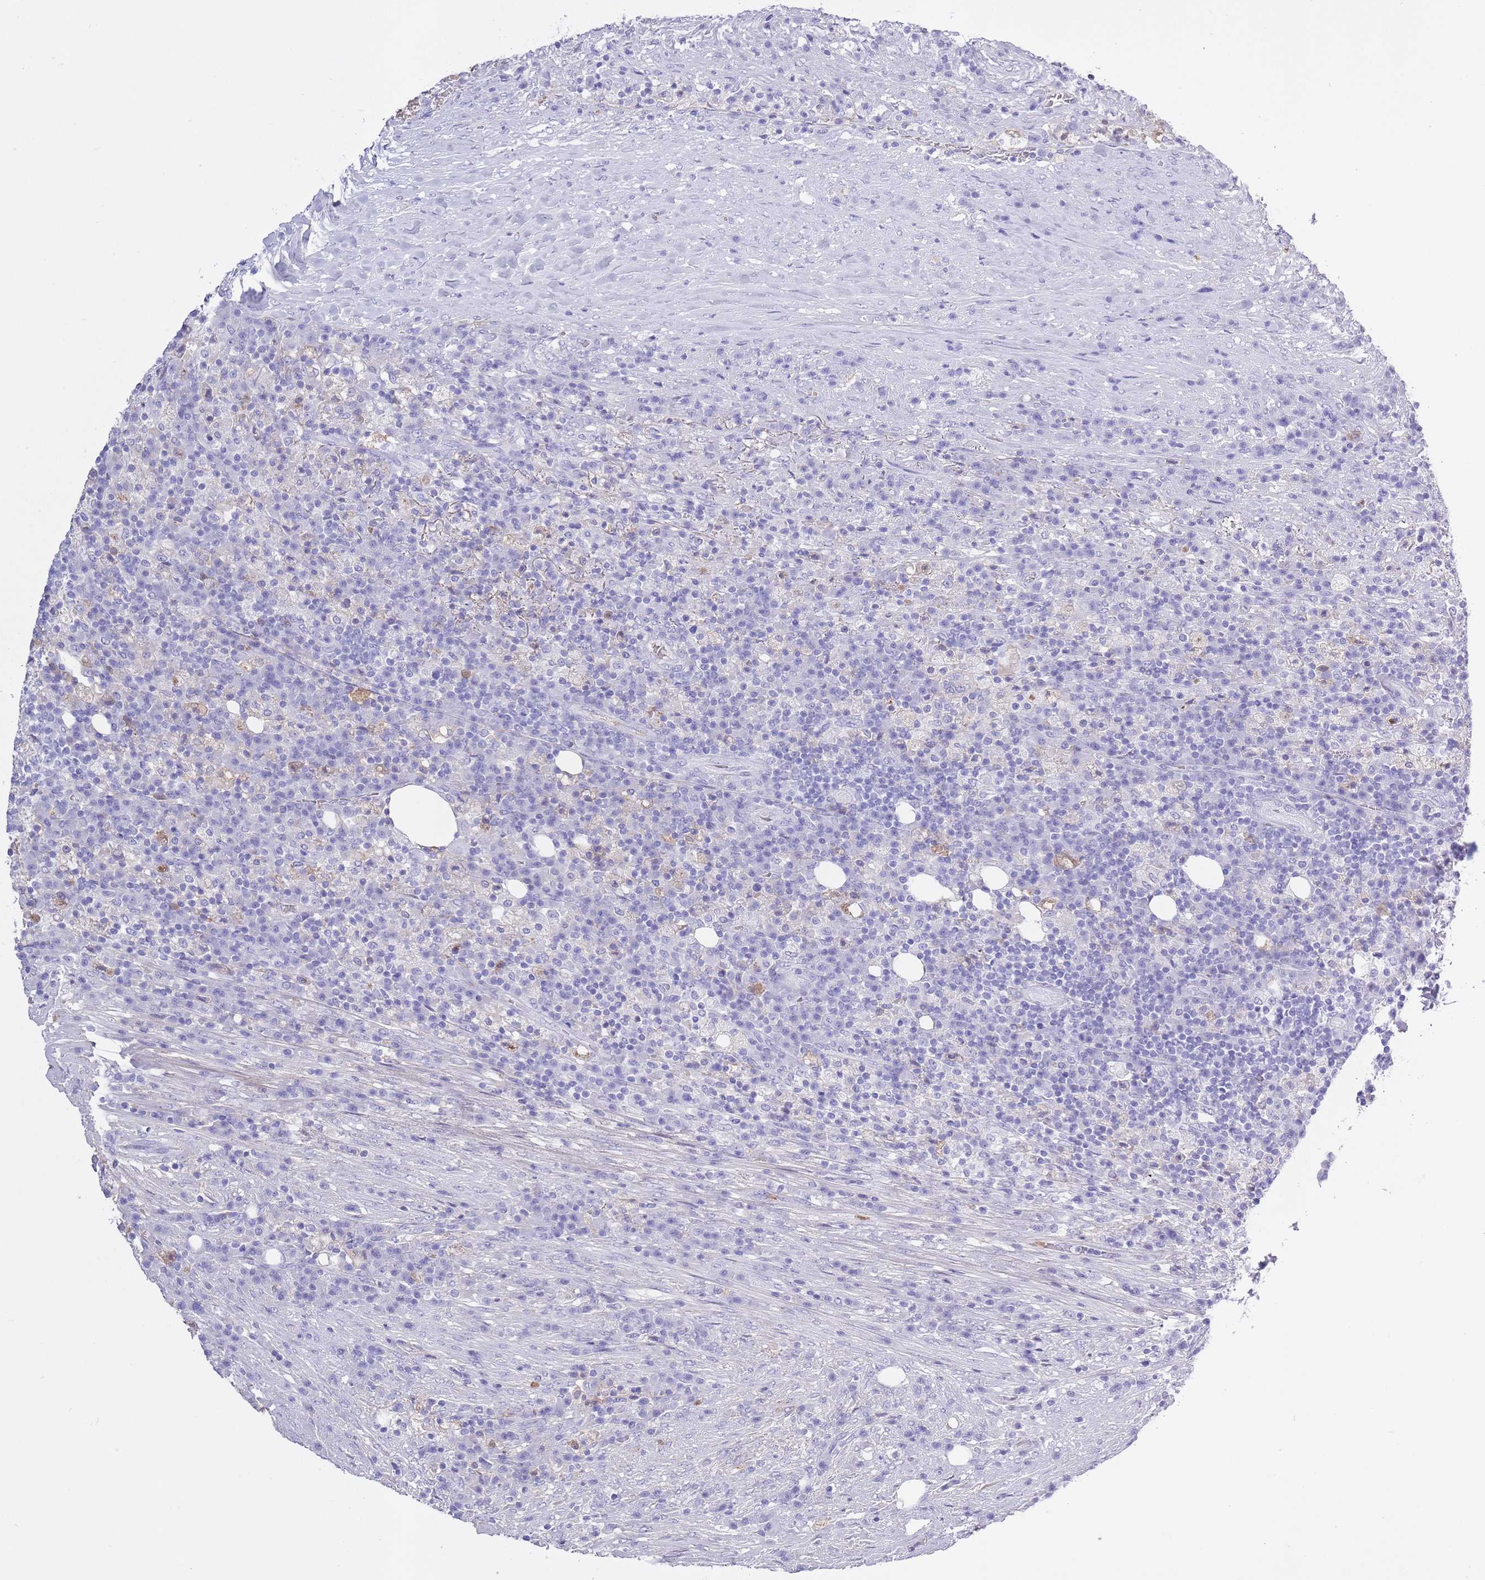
{"staining": {"intensity": "negative", "quantity": "none", "location": "none"}, "tissue": "colorectal cancer", "cell_type": "Tumor cells", "image_type": "cancer", "snomed": [{"axis": "morphology", "description": "Adenocarcinoma, NOS"}, {"axis": "topography", "description": "Colon"}], "caption": "IHC of human adenocarcinoma (colorectal) shows no positivity in tumor cells.", "gene": "AP3S2", "patient": {"sex": "male", "age": 83}}